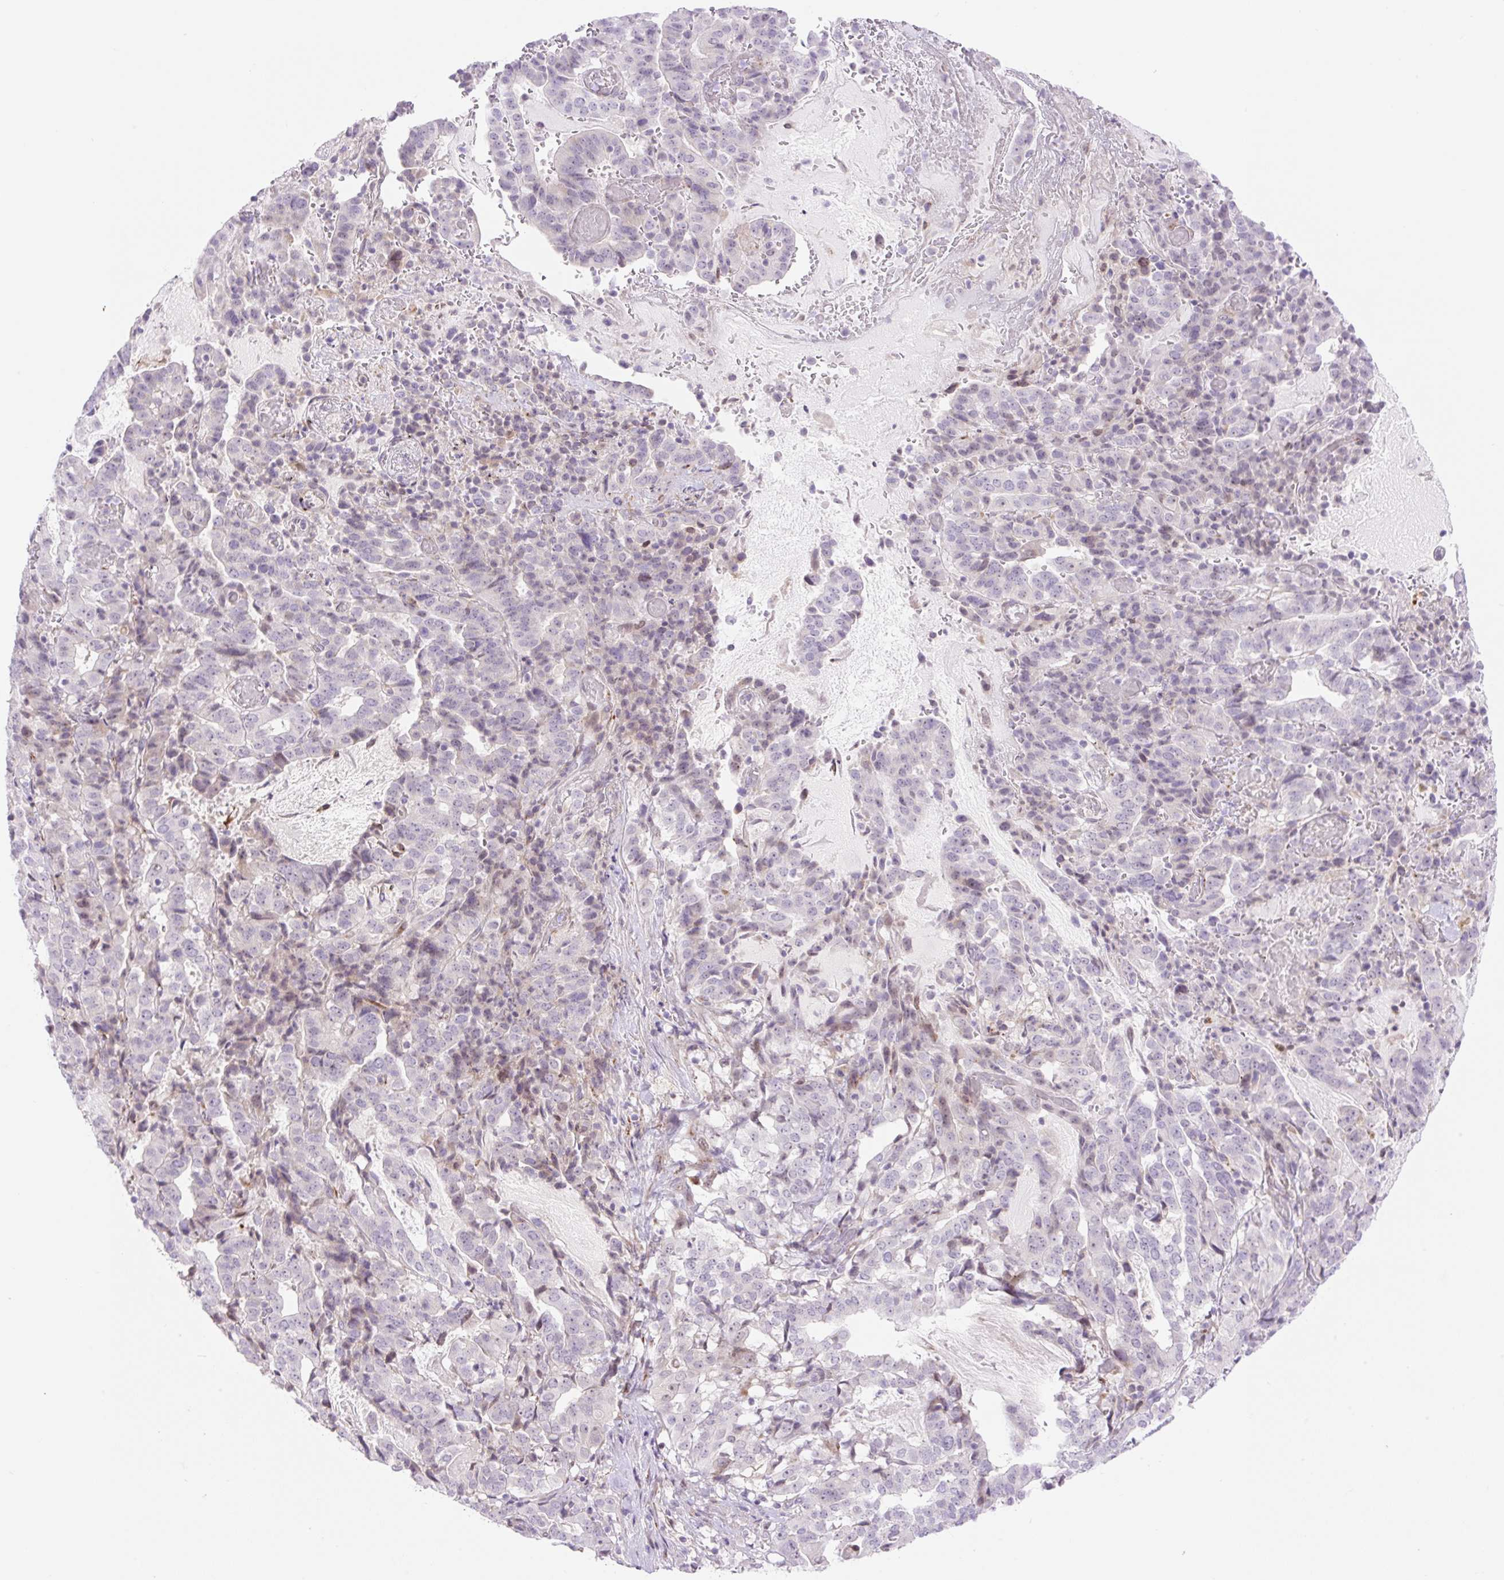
{"staining": {"intensity": "negative", "quantity": "none", "location": "none"}, "tissue": "stomach cancer", "cell_type": "Tumor cells", "image_type": "cancer", "snomed": [{"axis": "morphology", "description": "Adenocarcinoma, NOS"}, {"axis": "topography", "description": "Stomach"}], "caption": "Immunohistochemistry photomicrograph of adenocarcinoma (stomach) stained for a protein (brown), which exhibits no staining in tumor cells.", "gene": "ZFP41", "patient": {"sex": "male", "age": 48}}